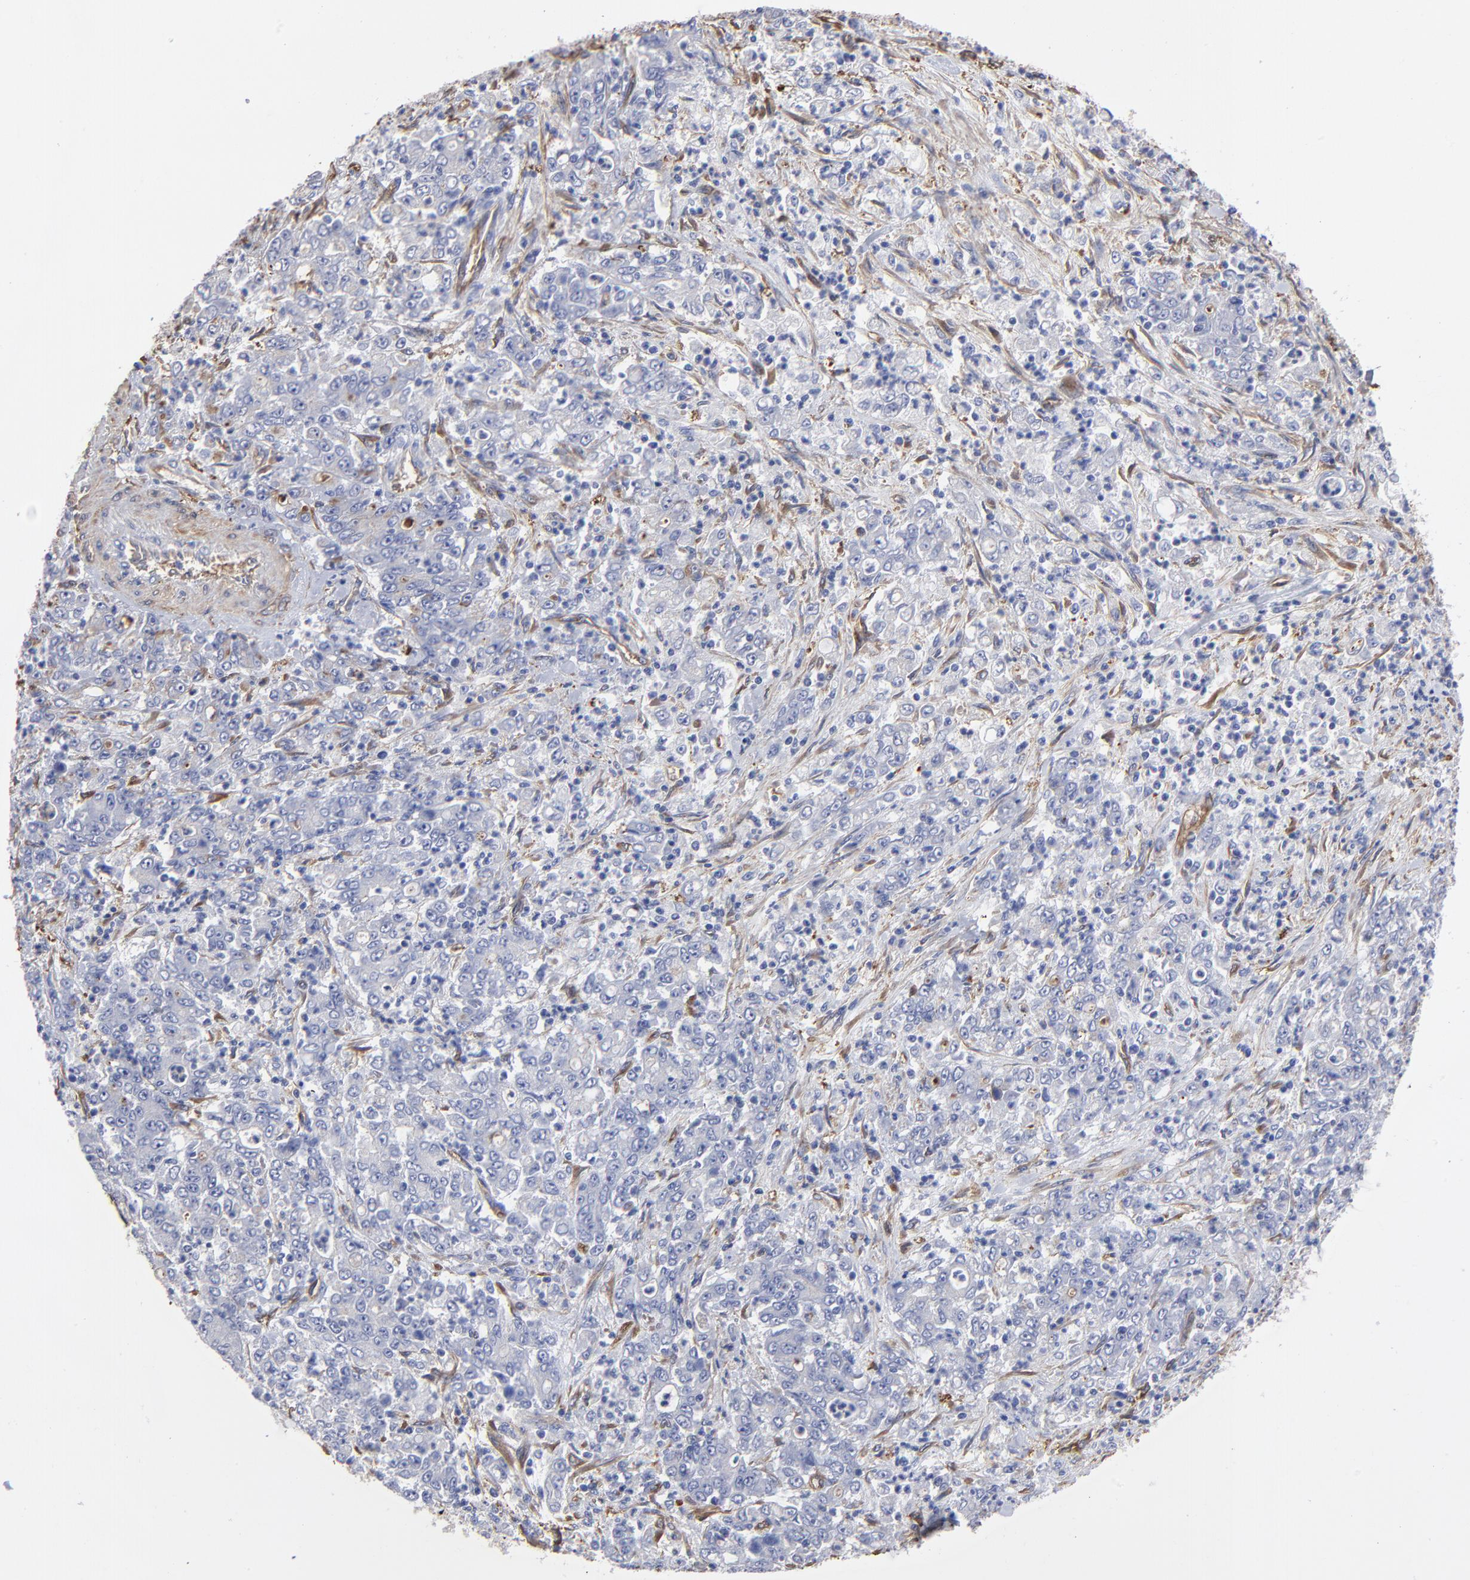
{"staining": {"intensity": "negative", "quantity": "none", "location": "none"}, "tissue": "stomach cancer", "cell_type": "Tumor cells", "image_type": "cancer", "snomed": [{"axis": "morphology", "description": "Adenocarcinoma, NOS"}, {"axis": "topography", "description": "Stomach, lower"}], "caption": "Photomicrograph shows no significant protein expression in tumor cells of stomach cancer (adenocarcinoma).", "gene": "CILP", "patient": {"sex": "female", "age": 71}}